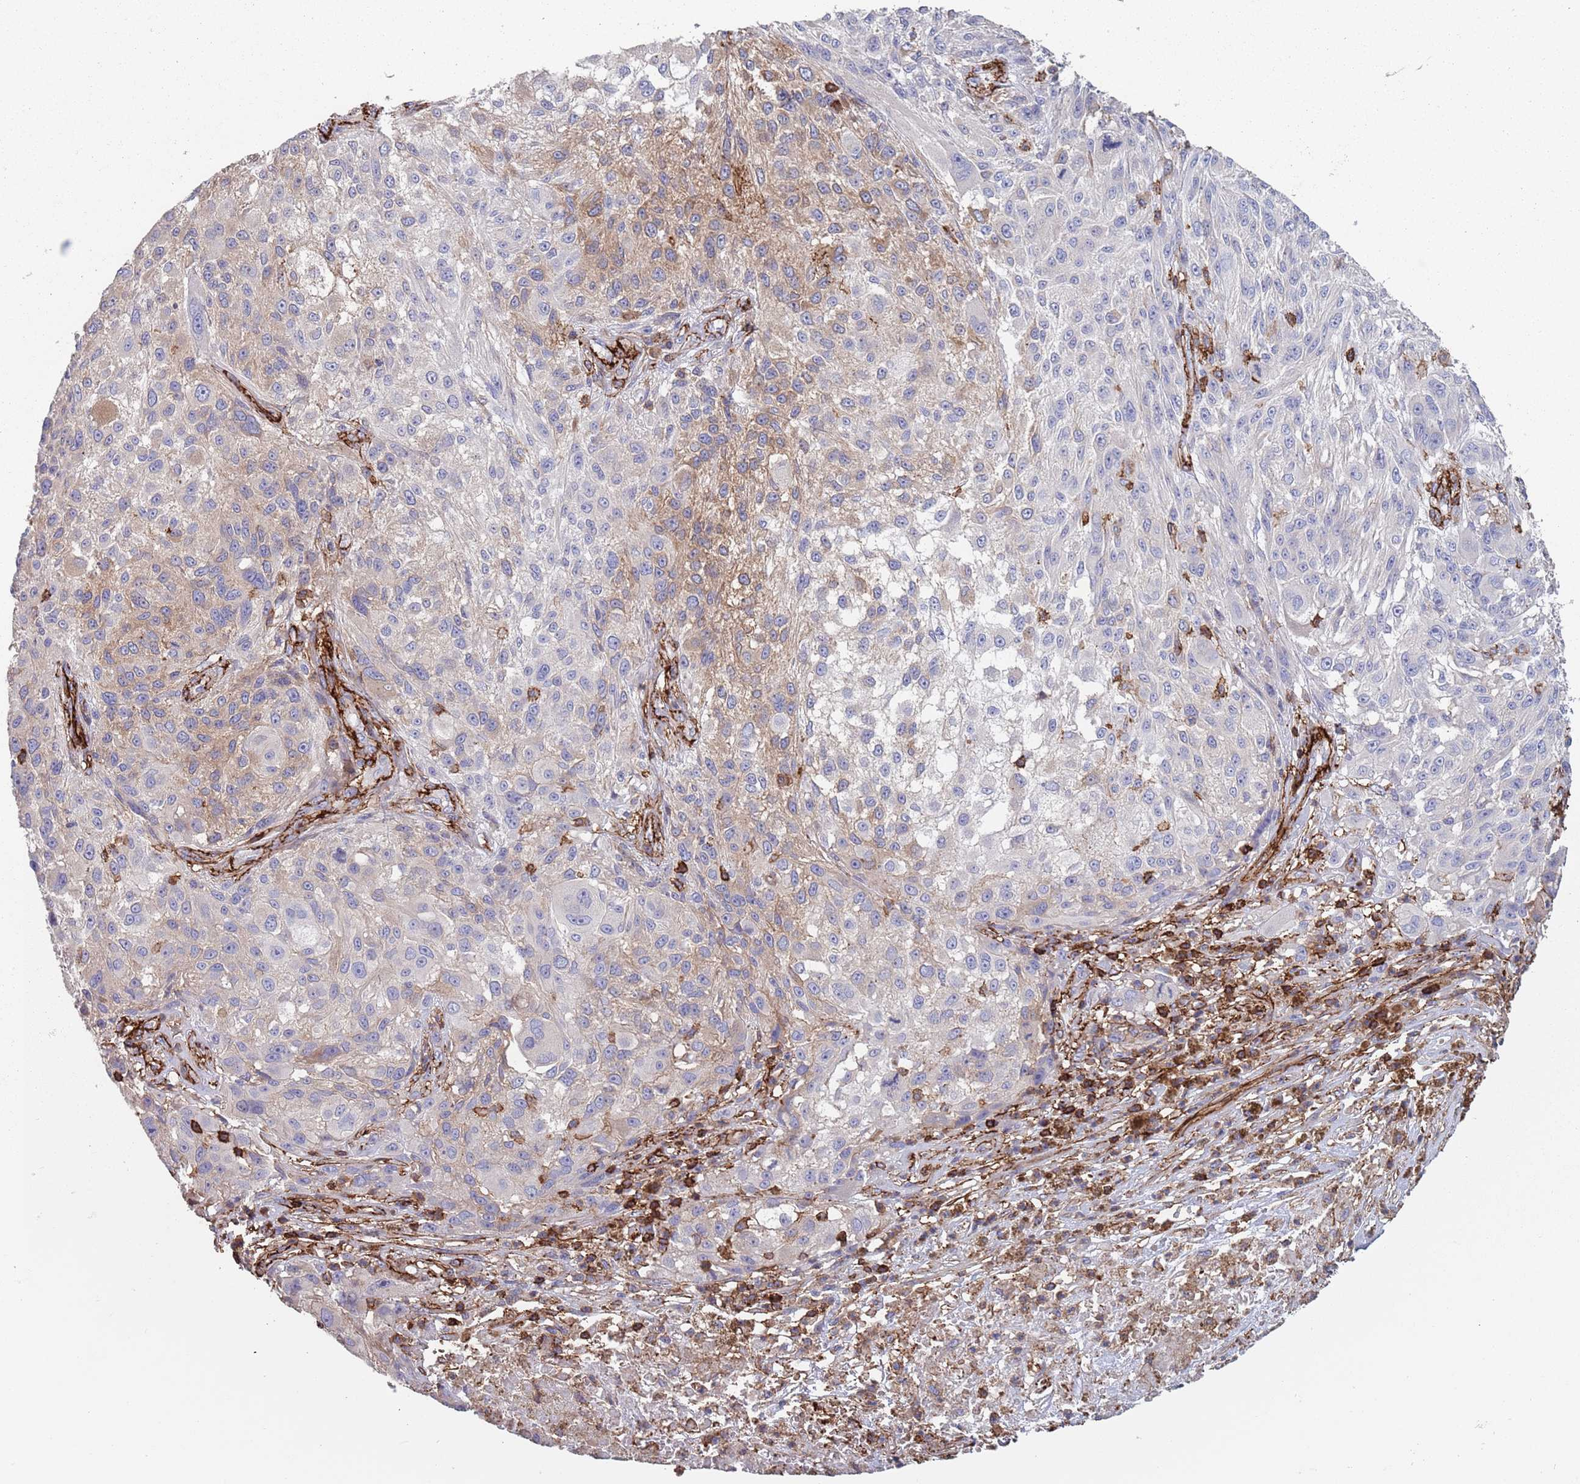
{"staining": {"intensity": "moderate", "quantity": "<25%", "location": "cytoplasmic/membranous"}, "tissue": "melanoma", "cell_type": "Tumor cells", "image_type": "cancer", "snomed": [{"axis": "morphology", "description": "Normal morphology"}, {"axis": "morphology", "description": "Malignant melanoma, NOS"}, {"axis": "topography", "description": "Skin"}], "caption": "Melanoma was stained to show a protein in brown. There is low levels of moderate cytoplasmic/membranous positivity in approximately <25% of tumor cells. (IHC, brightfield microscopy, high magnification).", "gene": "RNF144A", "patient": {"sex": "female", "age": 72}}